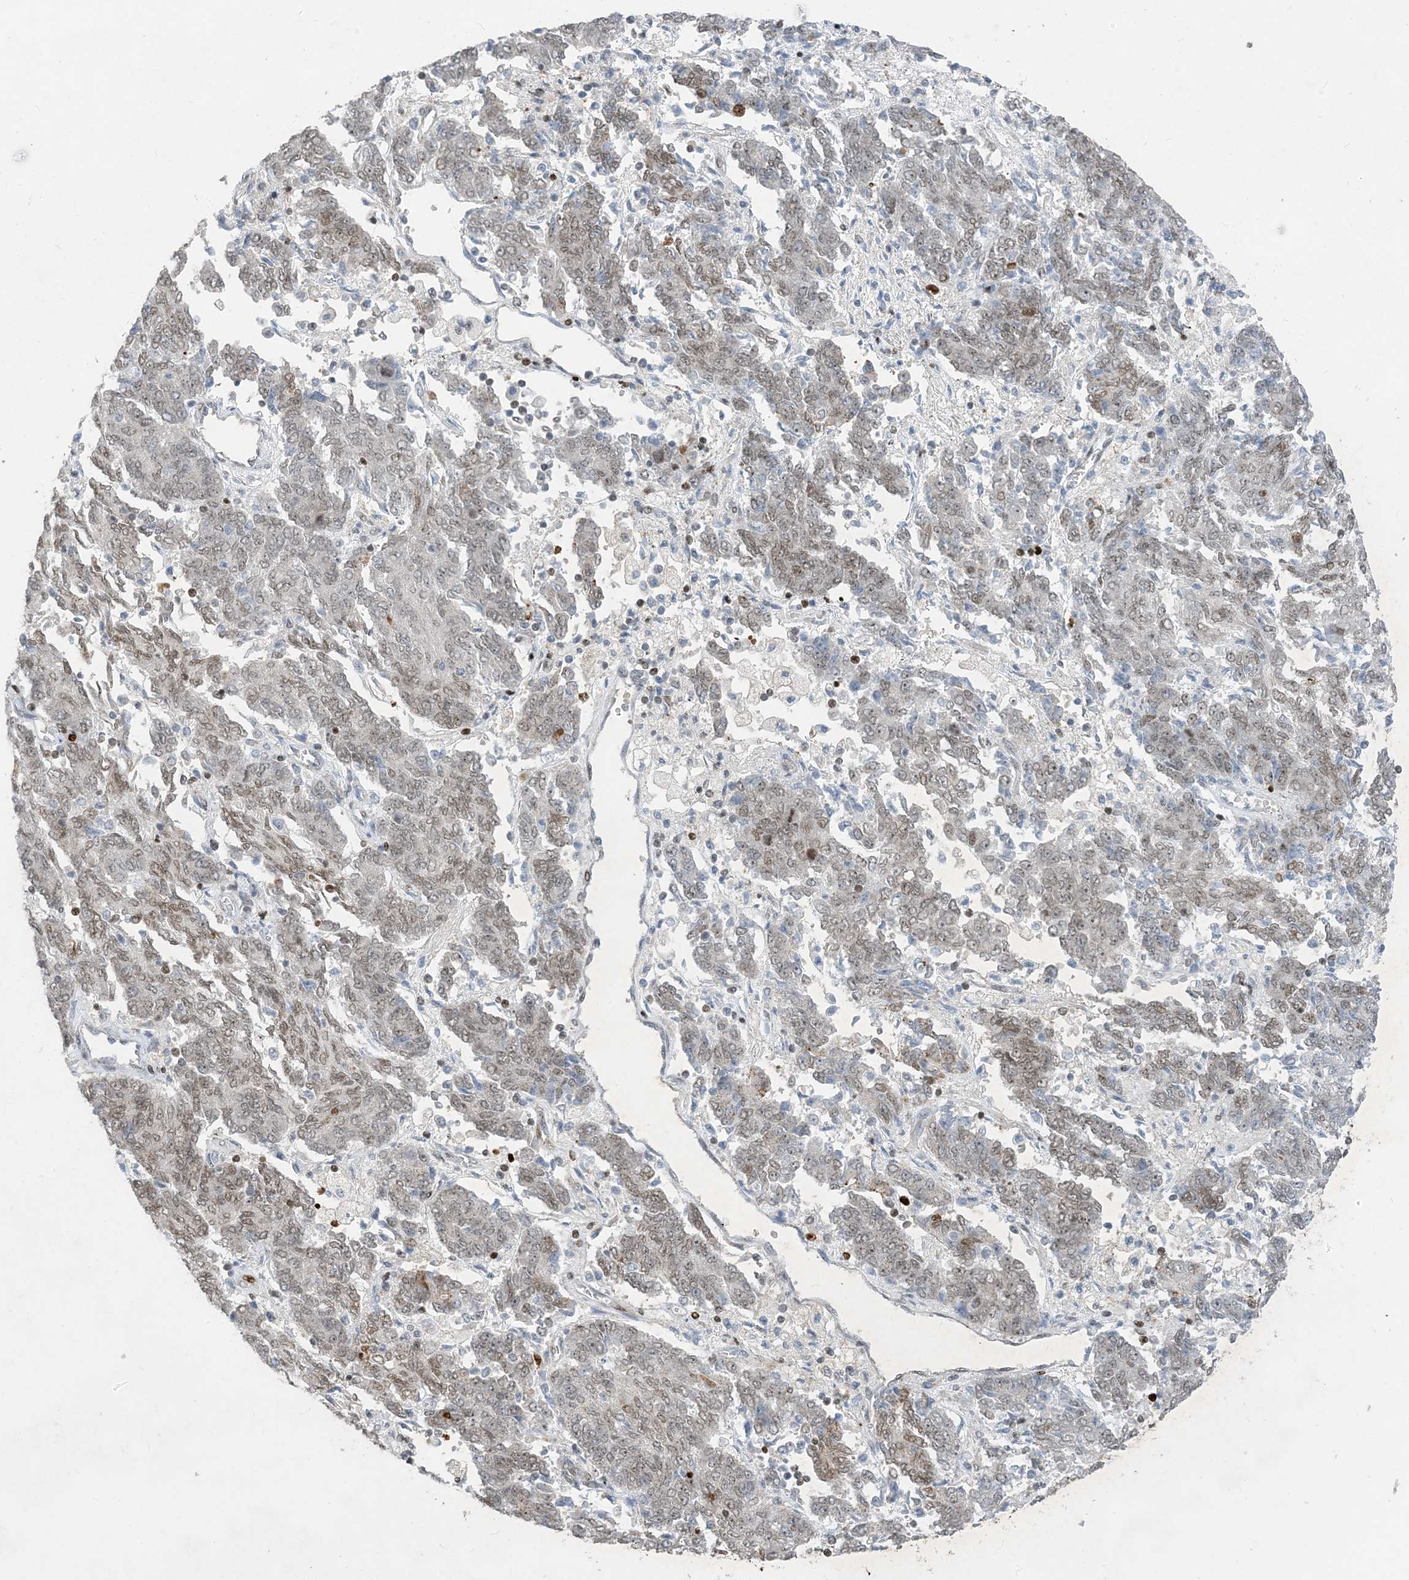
{"staining": {"intensity": "moderate", "quantity": "25%-75%", "location": "nuclear"}, "tissue": "endometrial cancer", "cell_type": "Tumor cells", "image_type": "cancer", "snomed": [{"axis": "morphology", "description": "Adenocarcinoma, NOS"}, {"axis": "topography", "description": "Endometrium"}], "caption": "Immunohistochemistry (IHC) of endometrial cancer (adenocarcinoma) shows medium levels of moderate nuclear positivity in approximately 25%-75% of tumor cells. (brown staining indicates protein expression, while blue staining denotes nuclei).", "gene": "SLC25A53", "patient": {"sex": "female", "age": 80}}